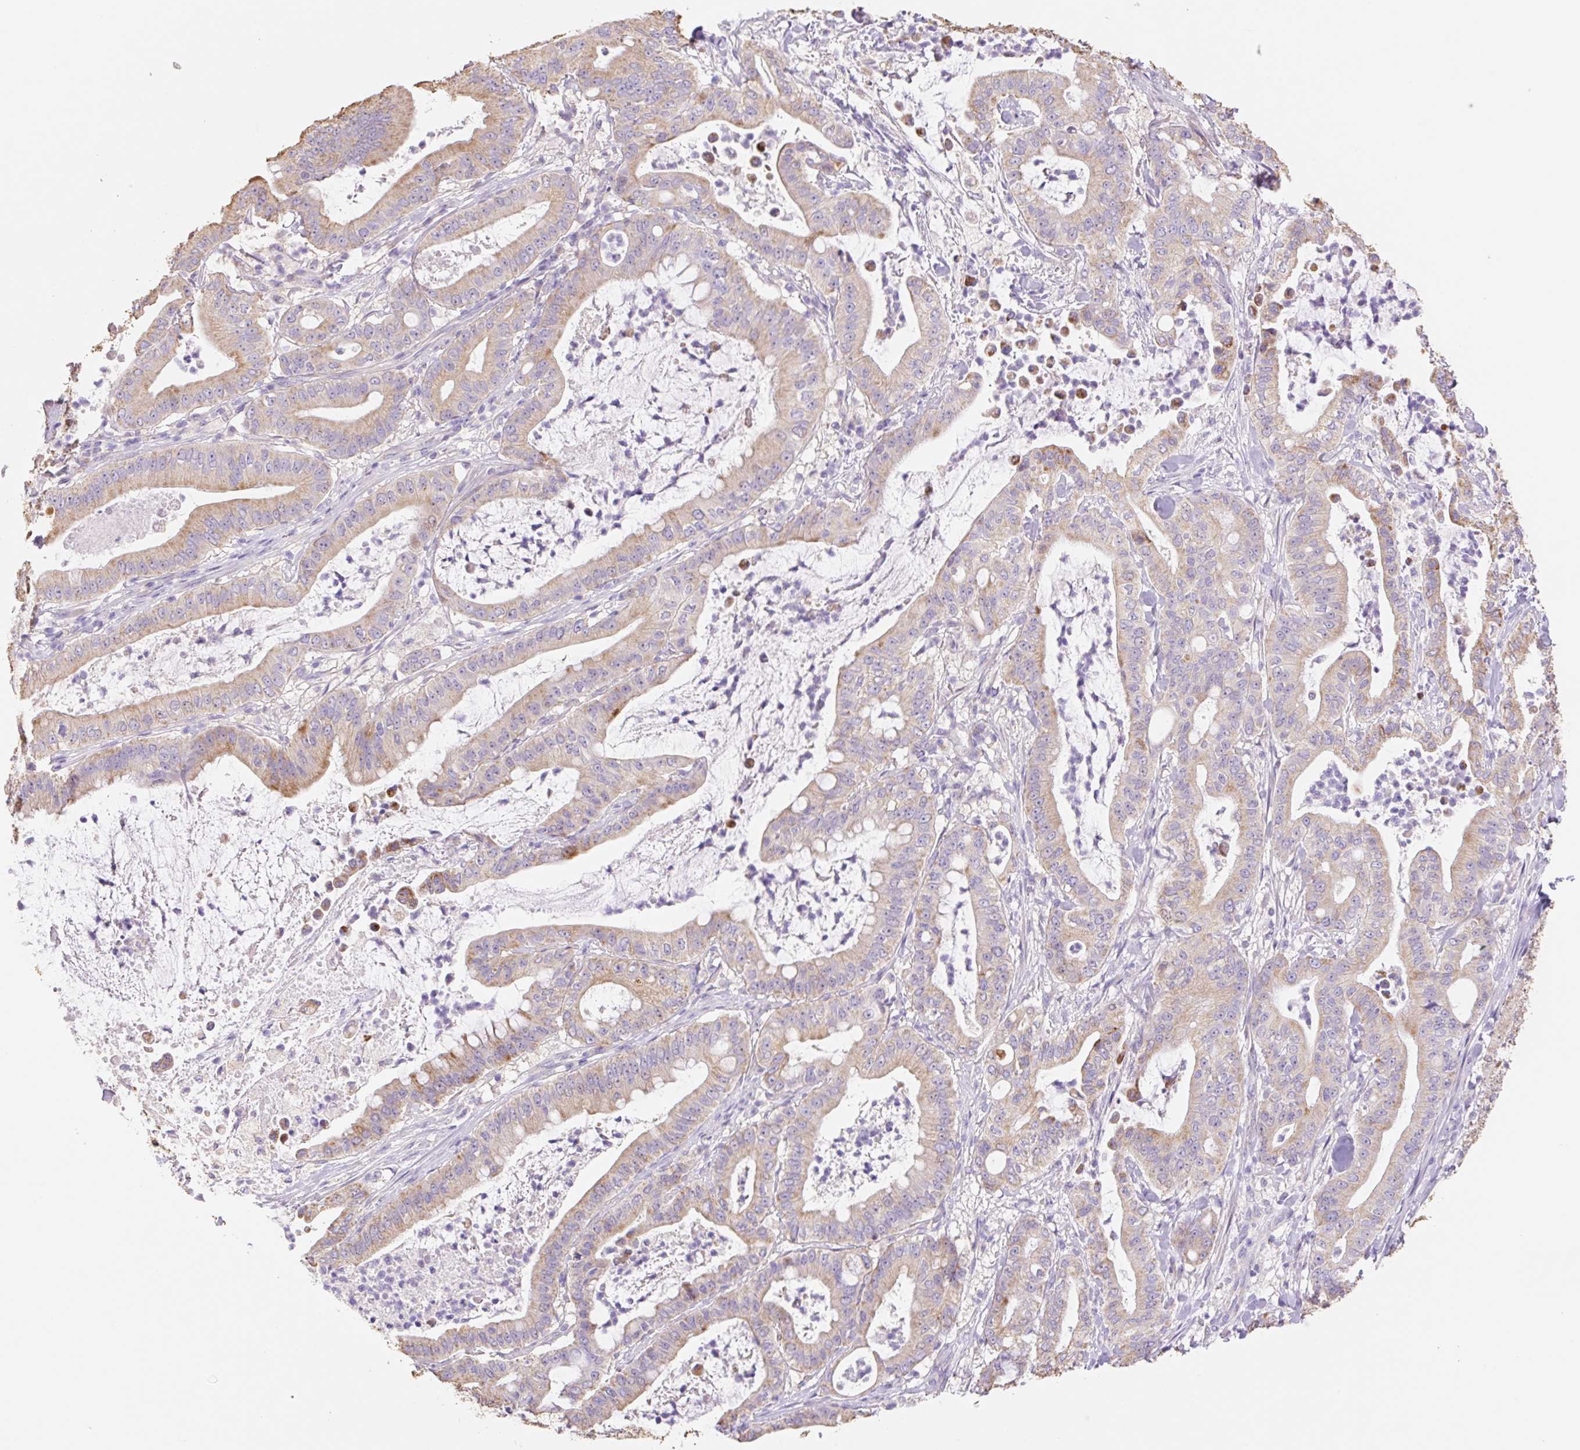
{"staining": {"intensity": "weak", "quantity": ">75%", "location": "cytoplasmic/membranous"}, "tissue": "pancreatic cancer", "cell_type": "Tumor cells", "image_type": "cancer", "snomed": [{"axis": "morphology", "description": "Adenocarcinoma, NOS"}, {"axis": "topography", "description": "Pancreas"}], "caption": "Immunohistochemical staining of pancreatic cancer shows weak cytoplasmic/membranous protein expression in about >75% of tumor cells.", "gene": "COPZ2", "patient": {"sex": "male", "age": 71}}